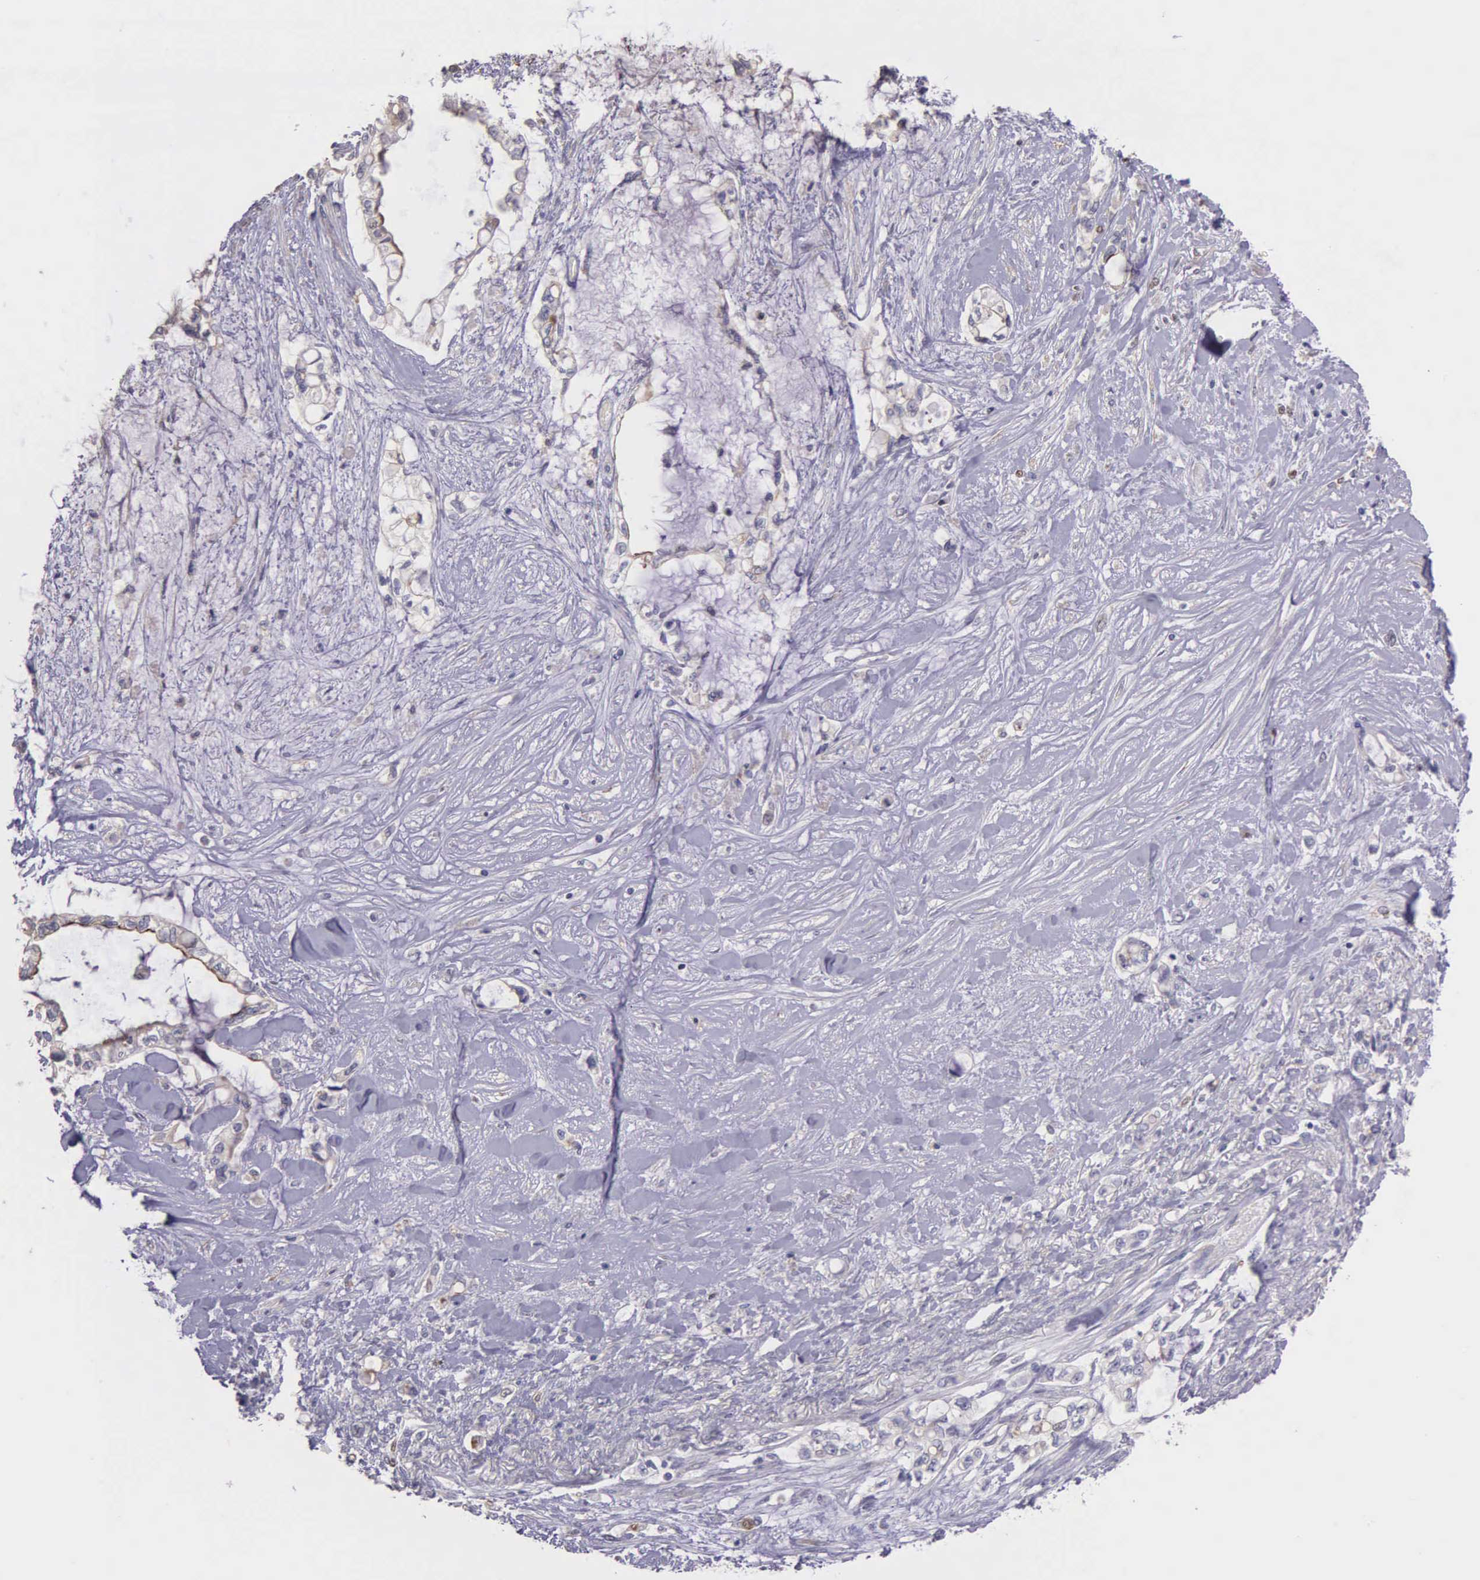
{"staining": {"intensity": "weak", "quantity": "<25%", "location": "nuclear"}, "tissue": "pancreatic cancer", "cell_type": "Tumor cells", "image_type": "cancer", "snomed": [{"axis": "morphology", "description": "Adenocarcinoma, NOS"}, {"axis": "topography", "description": "Pancreas"}], "caption": "Tumor cells are negative for protein expression in human adenocarcinoma (pancreatic).", "gene": "MCM5", "patient": {"sex": "female", "age": 70}}